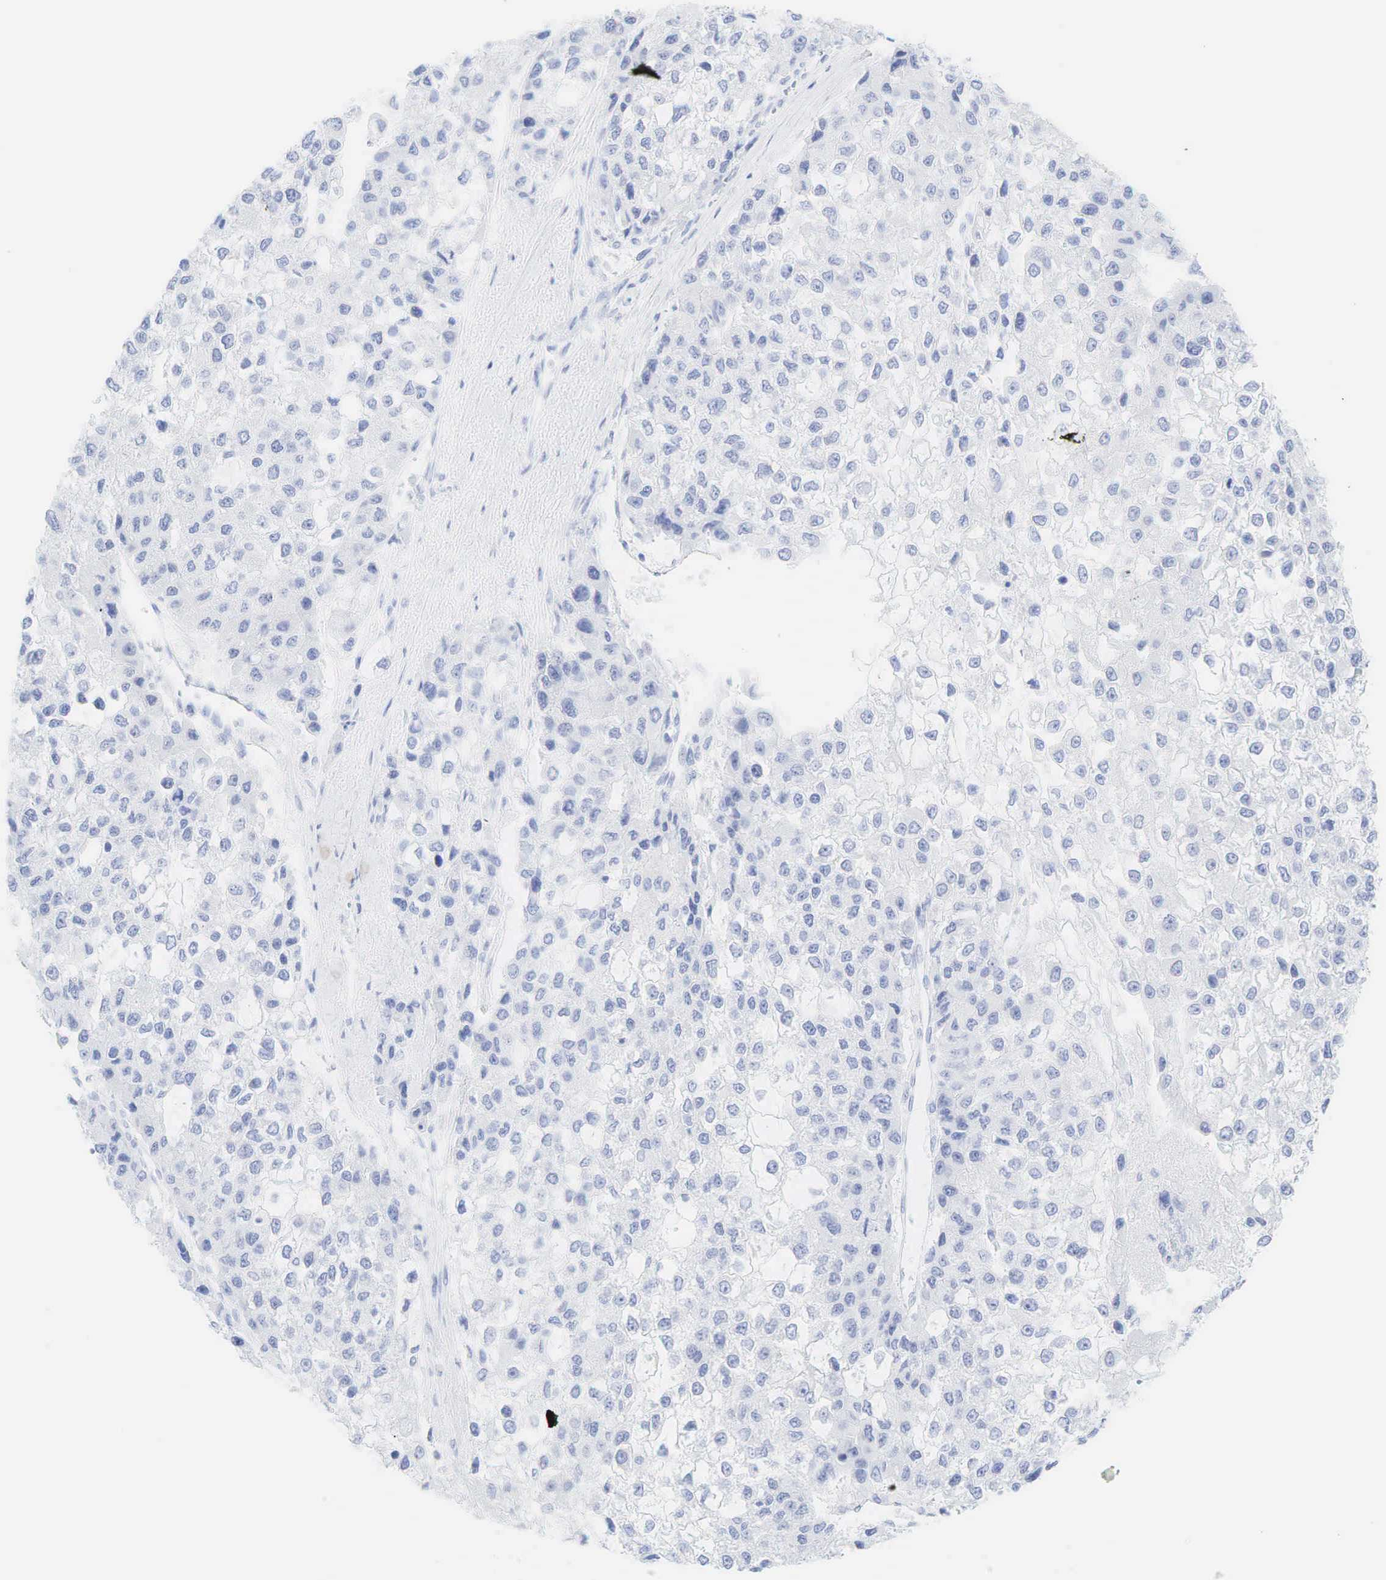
{"staining": {"intensity": "negative", "quantity": "none", "location": "none"}, "tissue": "liver cancer", "cell_type": "Tumor cells", "image_type": "cancer", "snomed": [{"axis": "morphology", "description": "Carcinoma, Hepatocellular, NOS"}, {"axis": "topography", "description": "Liver"}], "caption": "Immunohistochemistry (IHC) of liver cancer displays no positivity in tumor cells.", "gene": "CEACAM5", "patient": {"sex": "female", "age": 66}}